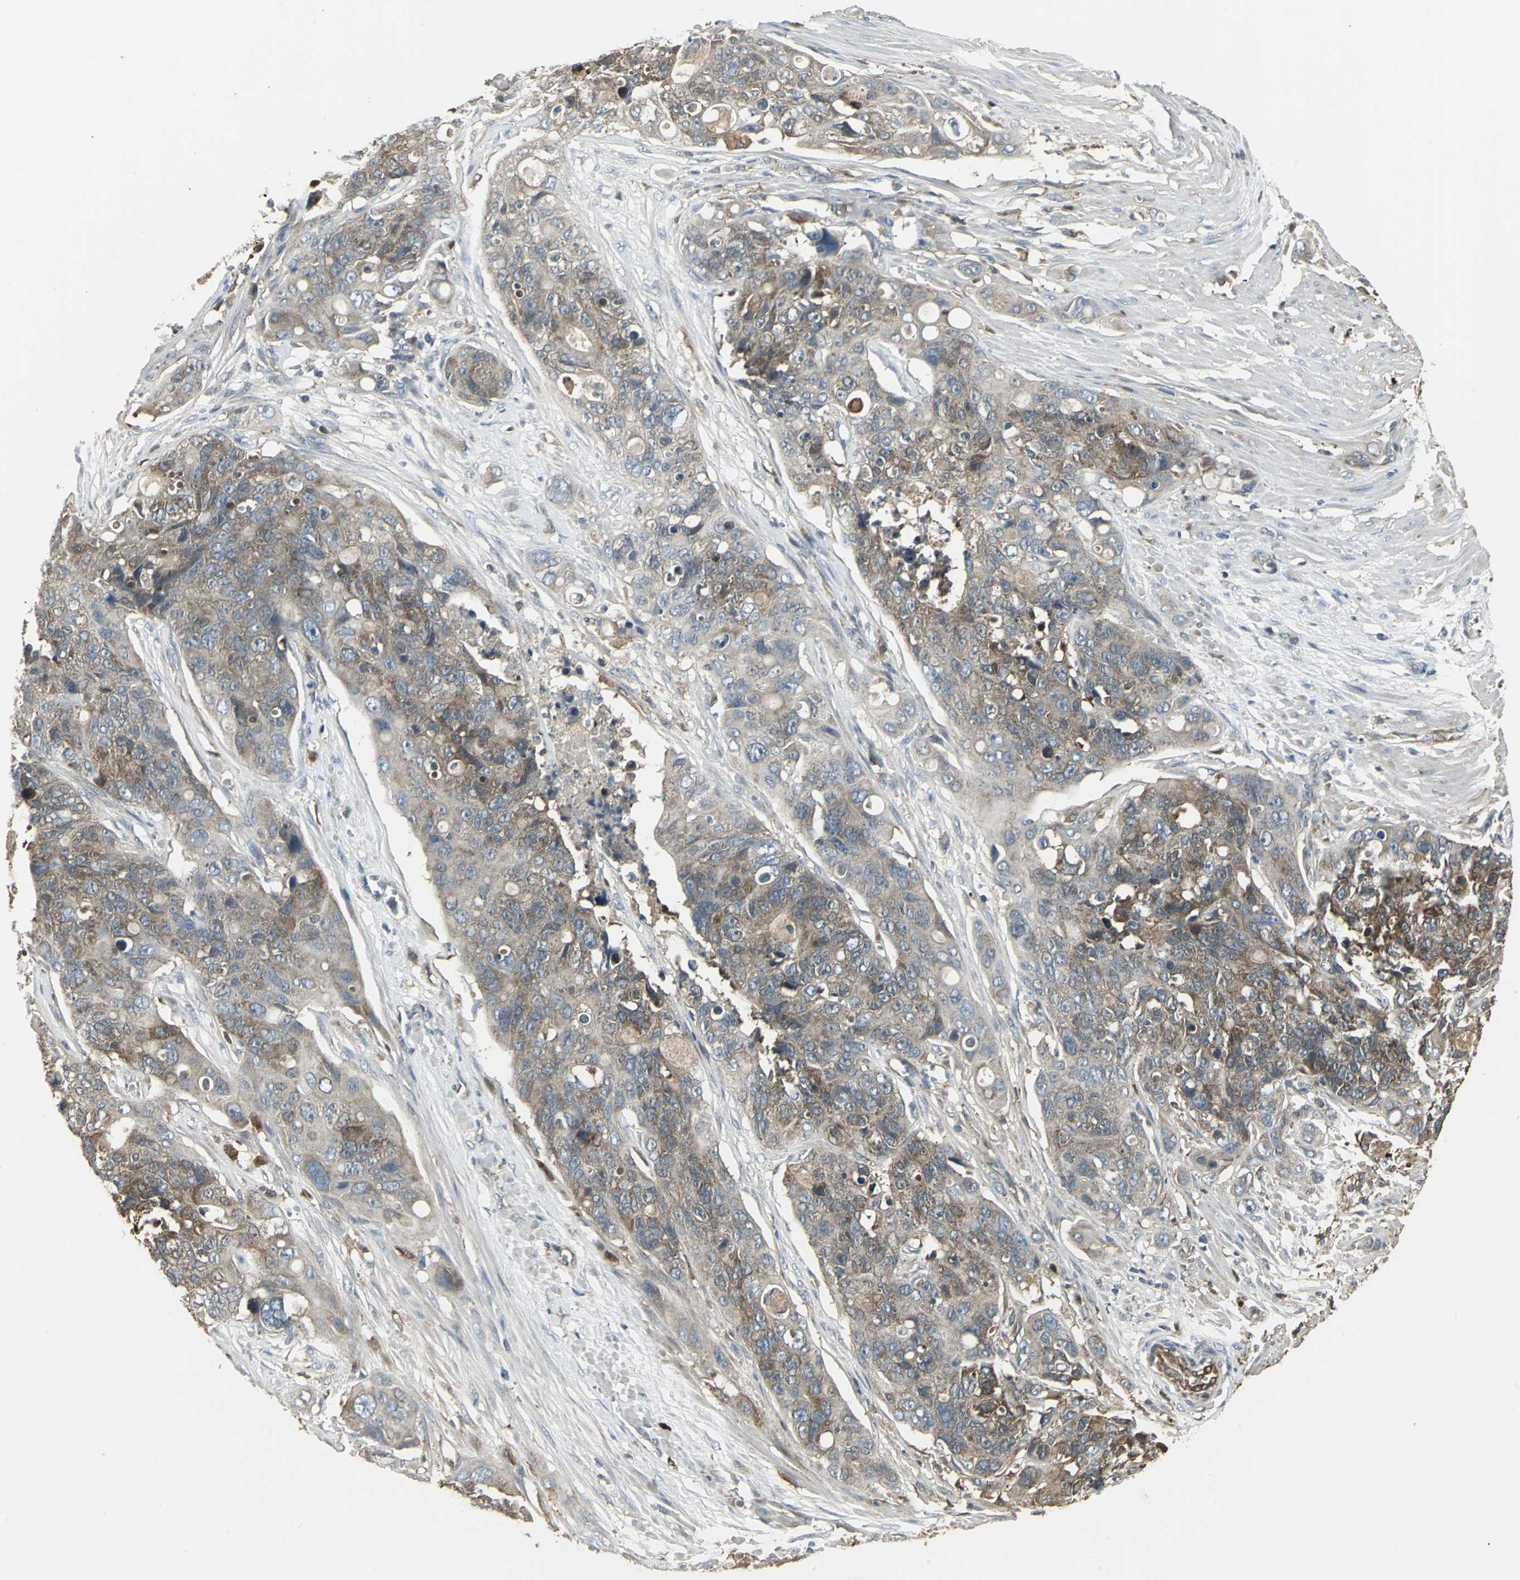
{"staining": {"intensity": "moderate", "quantity": ">75%", "location": "cytoplasmic/membranous"}, "tissue": "colorectal cancer", "cell_type": "Tumor cells", "image_type": "cancer", "snomed": [{"axis": "morphology", "description": "Adenocarcinoma, NOS"}, {"axis": "topography", "description": "Colon"}], "caption": "Tumor cells exhibit medium levels of moderate cytoplasmic/membranous expression in about >75% of cells in adenocarcinoma (colorectal). (DAB (3,3'-diaminobenzidine) IHC with brightfield microscopy, high magnification).", "gene": "PRXL2B", "patient": {"sex": "female", "age": 57}}